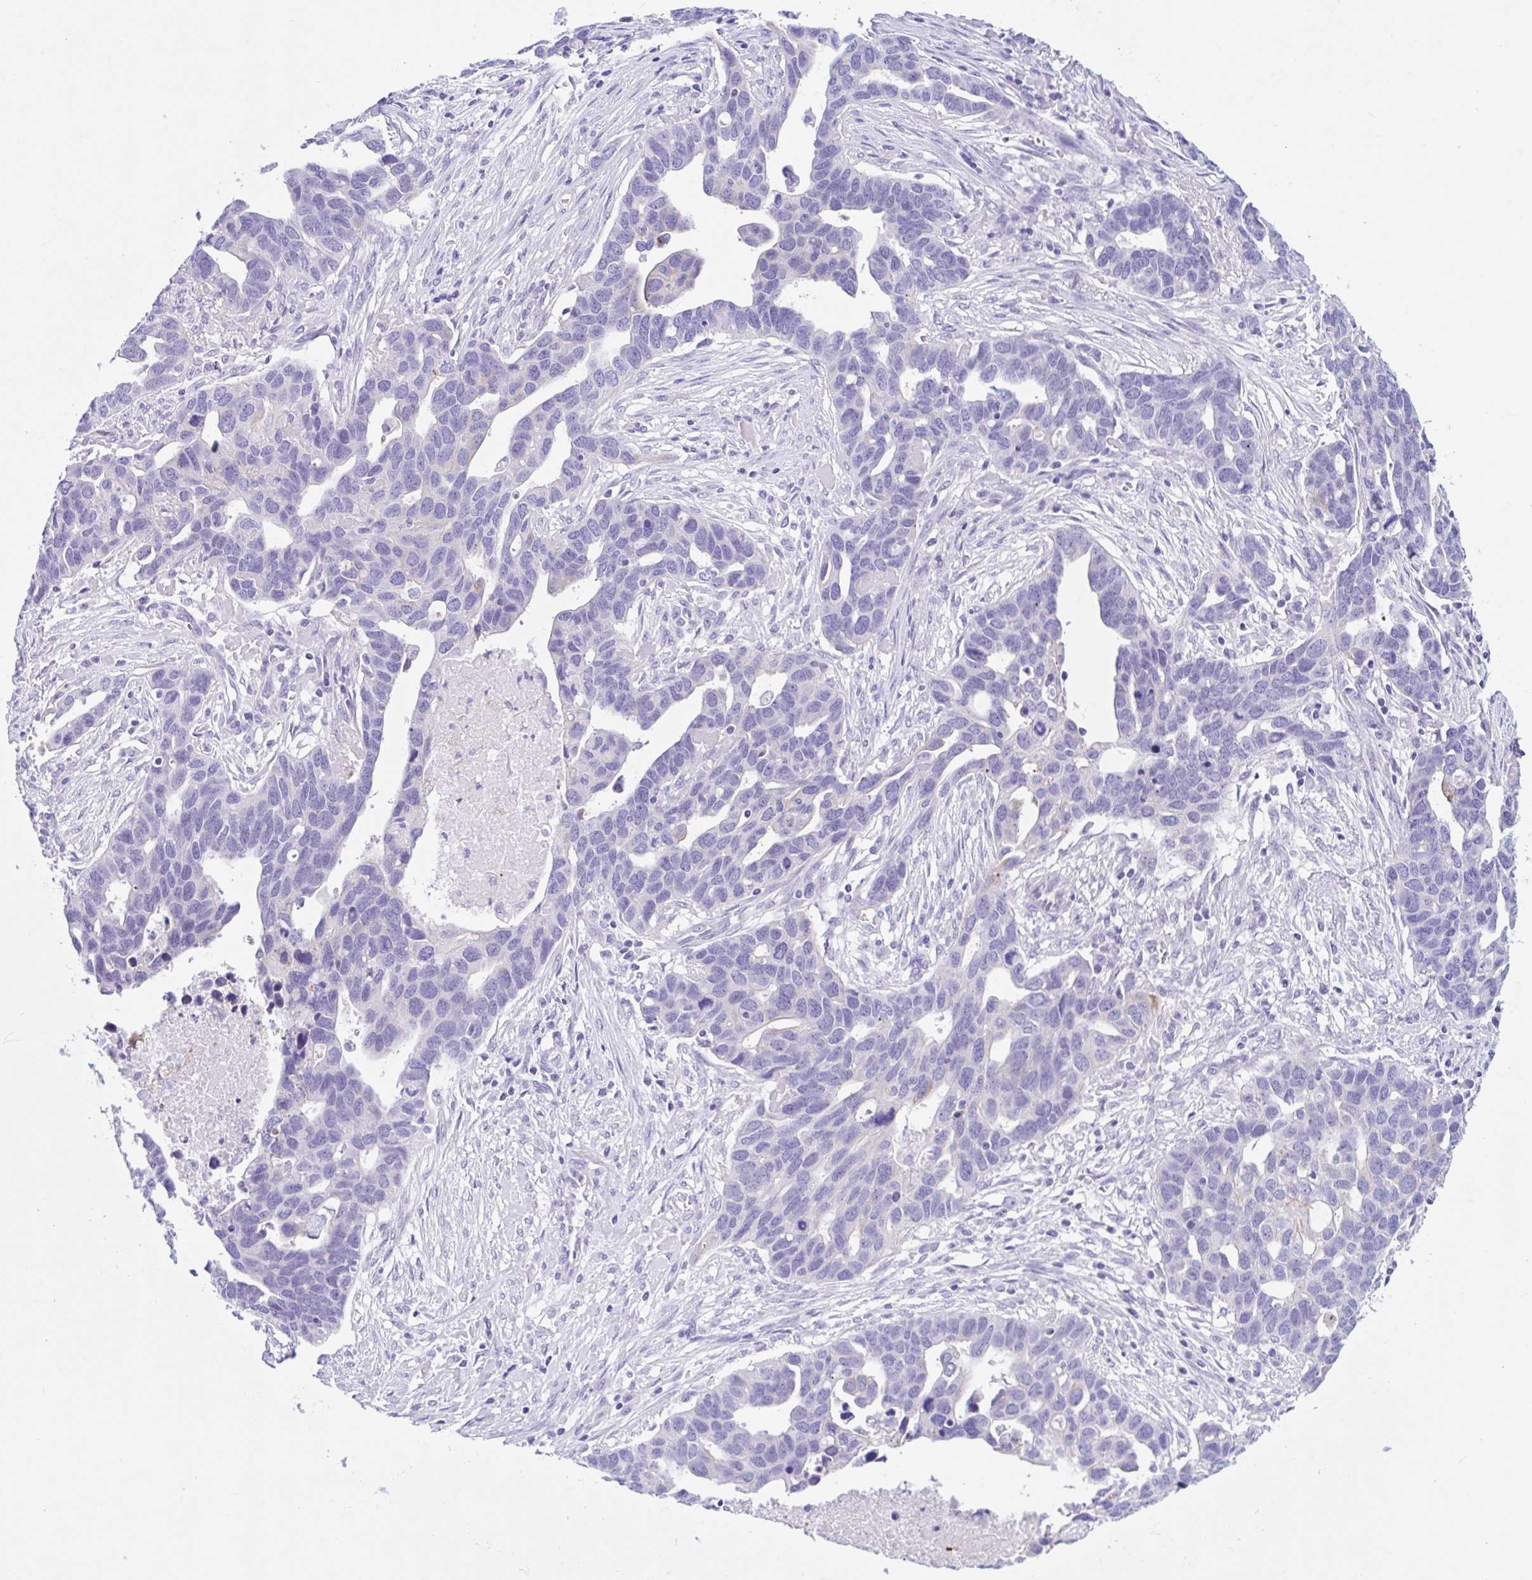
{"staining": {"intensity": "negative", "quantity": "none", "location": "none"}, "tissue": "ovarian cancer", "cell_type": "Tumor cells", "image_type": "cancer", "snomed": [{"axis": "morphology", "description": "Cystadenocarcinoma, serous, NOS"}, {"axis": "topography", "description": "Ovary"}], "caption": "Tumor cells are negative for brown protein staining in ovarian cancer (serous cystadenocarcinoma).", "gene": "OR6N2", "patient": {"sex": "female", "age": 54}}